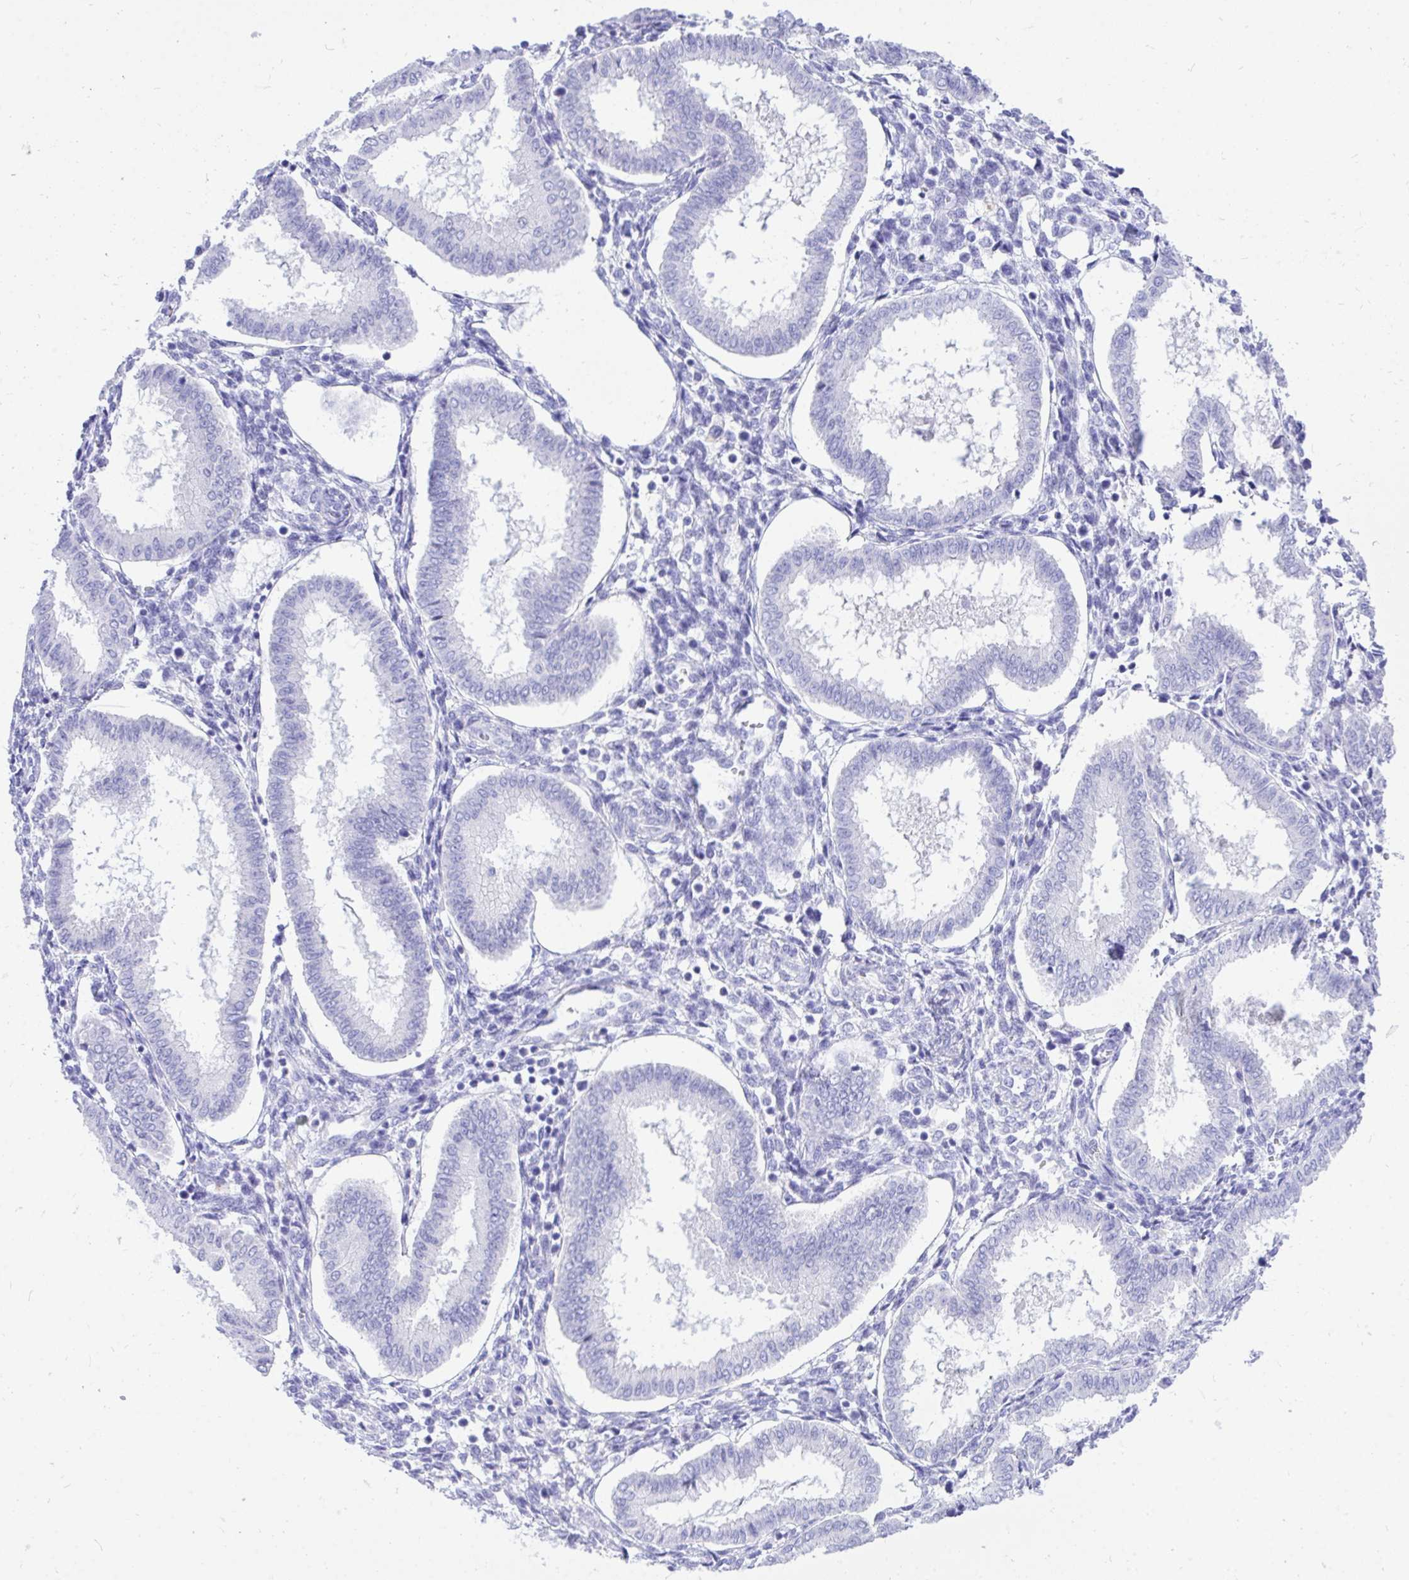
{"staining": {"intensity": "negative", "quantity": "none", "location": "none"}, "tissue": "endometrium", "cell_type": "Cells in endometrial stroma", "image_type": "normal", "snomed": [{"axis": "morphology", "description": "Normal tissue, NOS"}, {"axis": "topography", "description": "Endometrium"}], "caption": "Immunohistochemistry of normal endometrium exhibits no expression in cells in endometrial stroma.", "gene": "MON1A", "patient": {"sex": "female", "age": 24}}